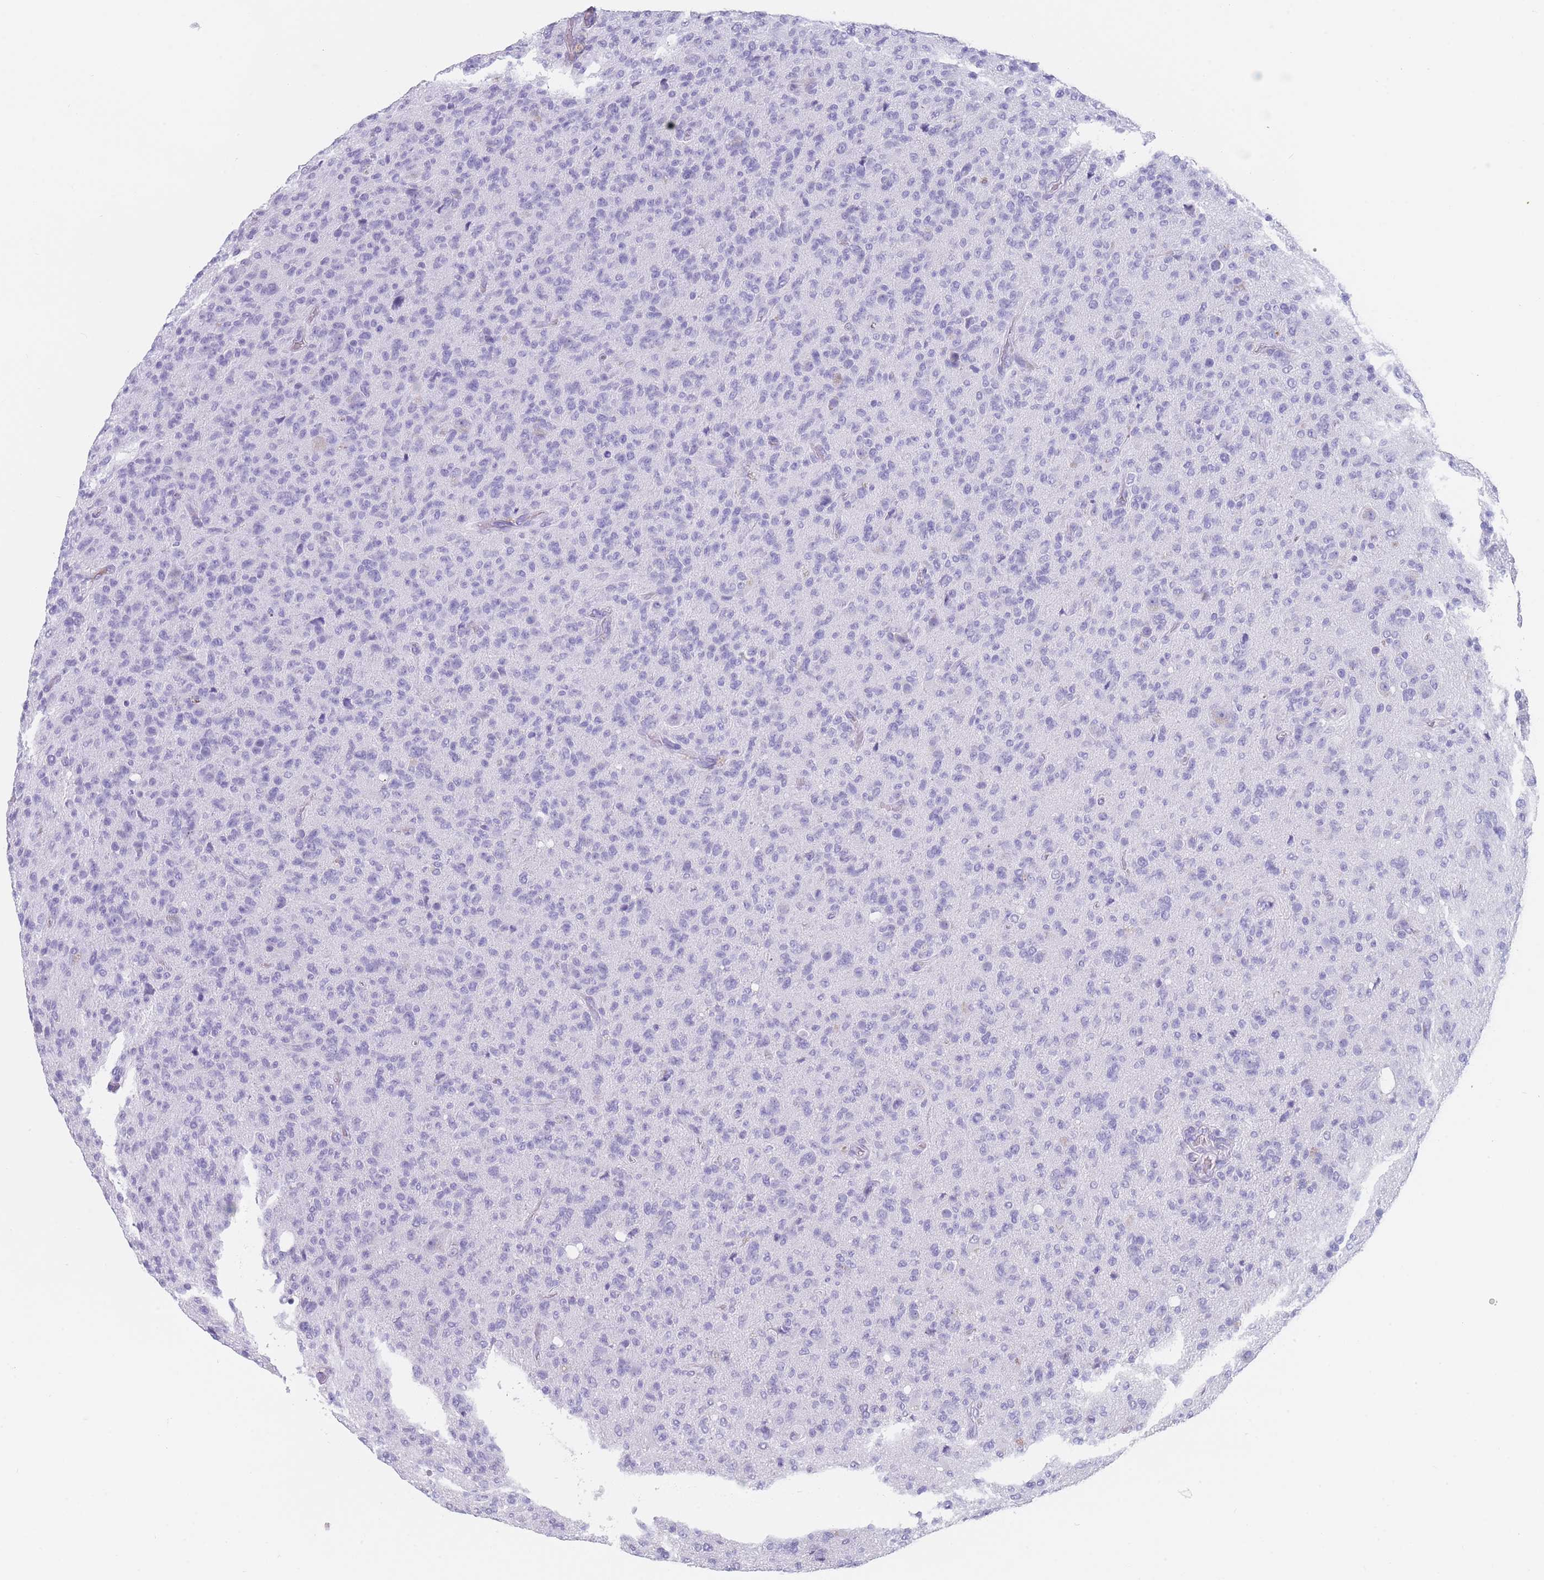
{"staining": {"intensity": "negative", "quantity": "none", "location": "none"}, "tissue": "glioma", "cell_type": "Tumor cells", "image_type": "cancer", "snomed": [{"axis": "morphology", "description": "Glioma, malignant, High grade"}, {"axis": "topography", "description": "Brain"}], "caption": "The image shows no staining of tumor cells in malignant glioma (high-grade).", "gene": "OR5D16", "patient": {"sex": "female", "age": 57}}